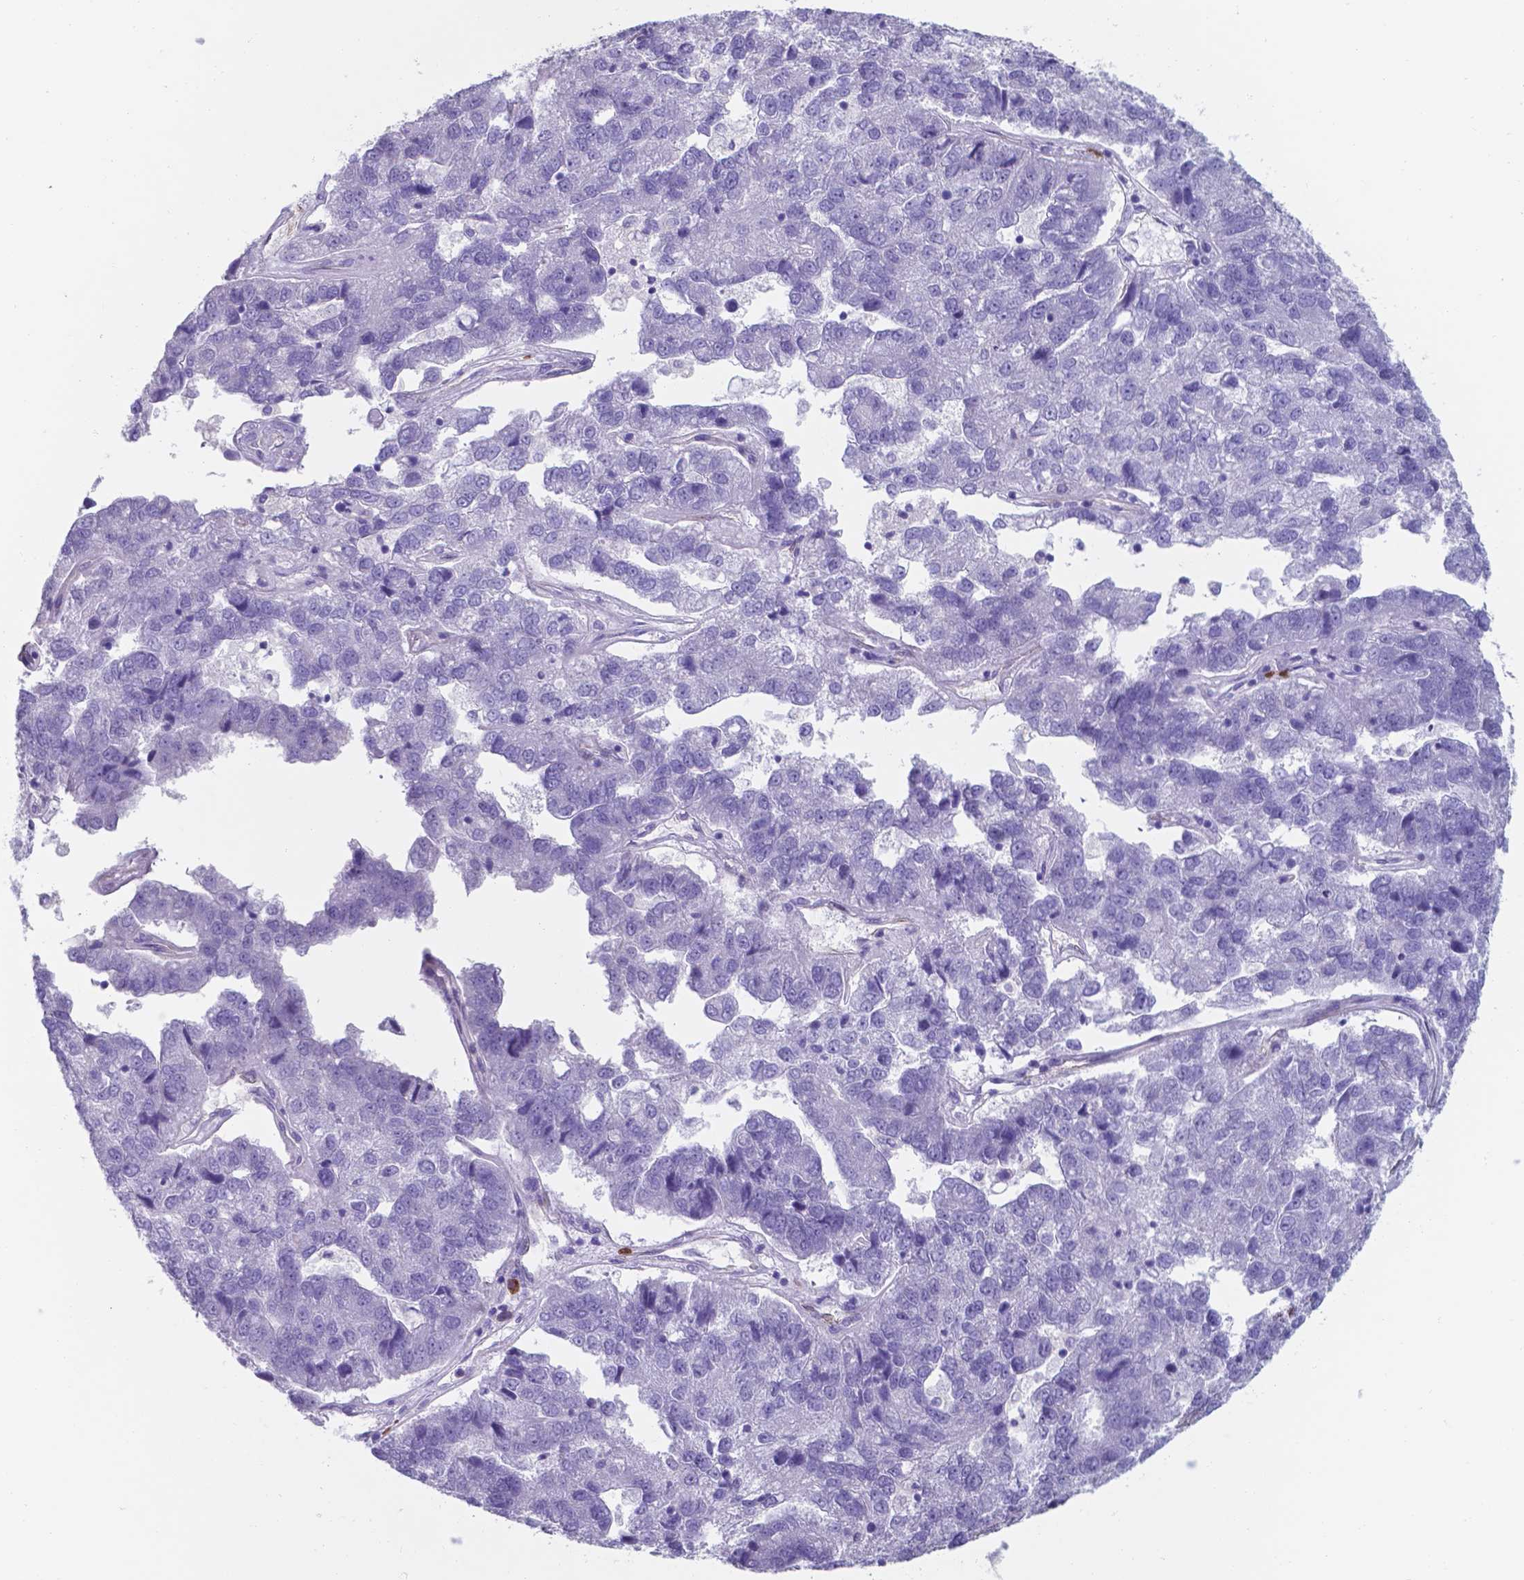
{"staining": {"intensity": "negative", "quantity": "none", "location": "none"}, "tissue": "pancreatic cancer", "cell_type": "Tumor cells", "image_type": "cancer", "snomed": [{"axis": "morphology", "description": "Adenocarcinoma, NOS"}, {"axis": "topography", "description": "Pancreas"}], "caption": "Immunohistochemical staining of human pancreatic cancer shows no significant staining in tumor cells.", "gene": "UBE2J1", "patient": {"sex": "female", "age": 61}}